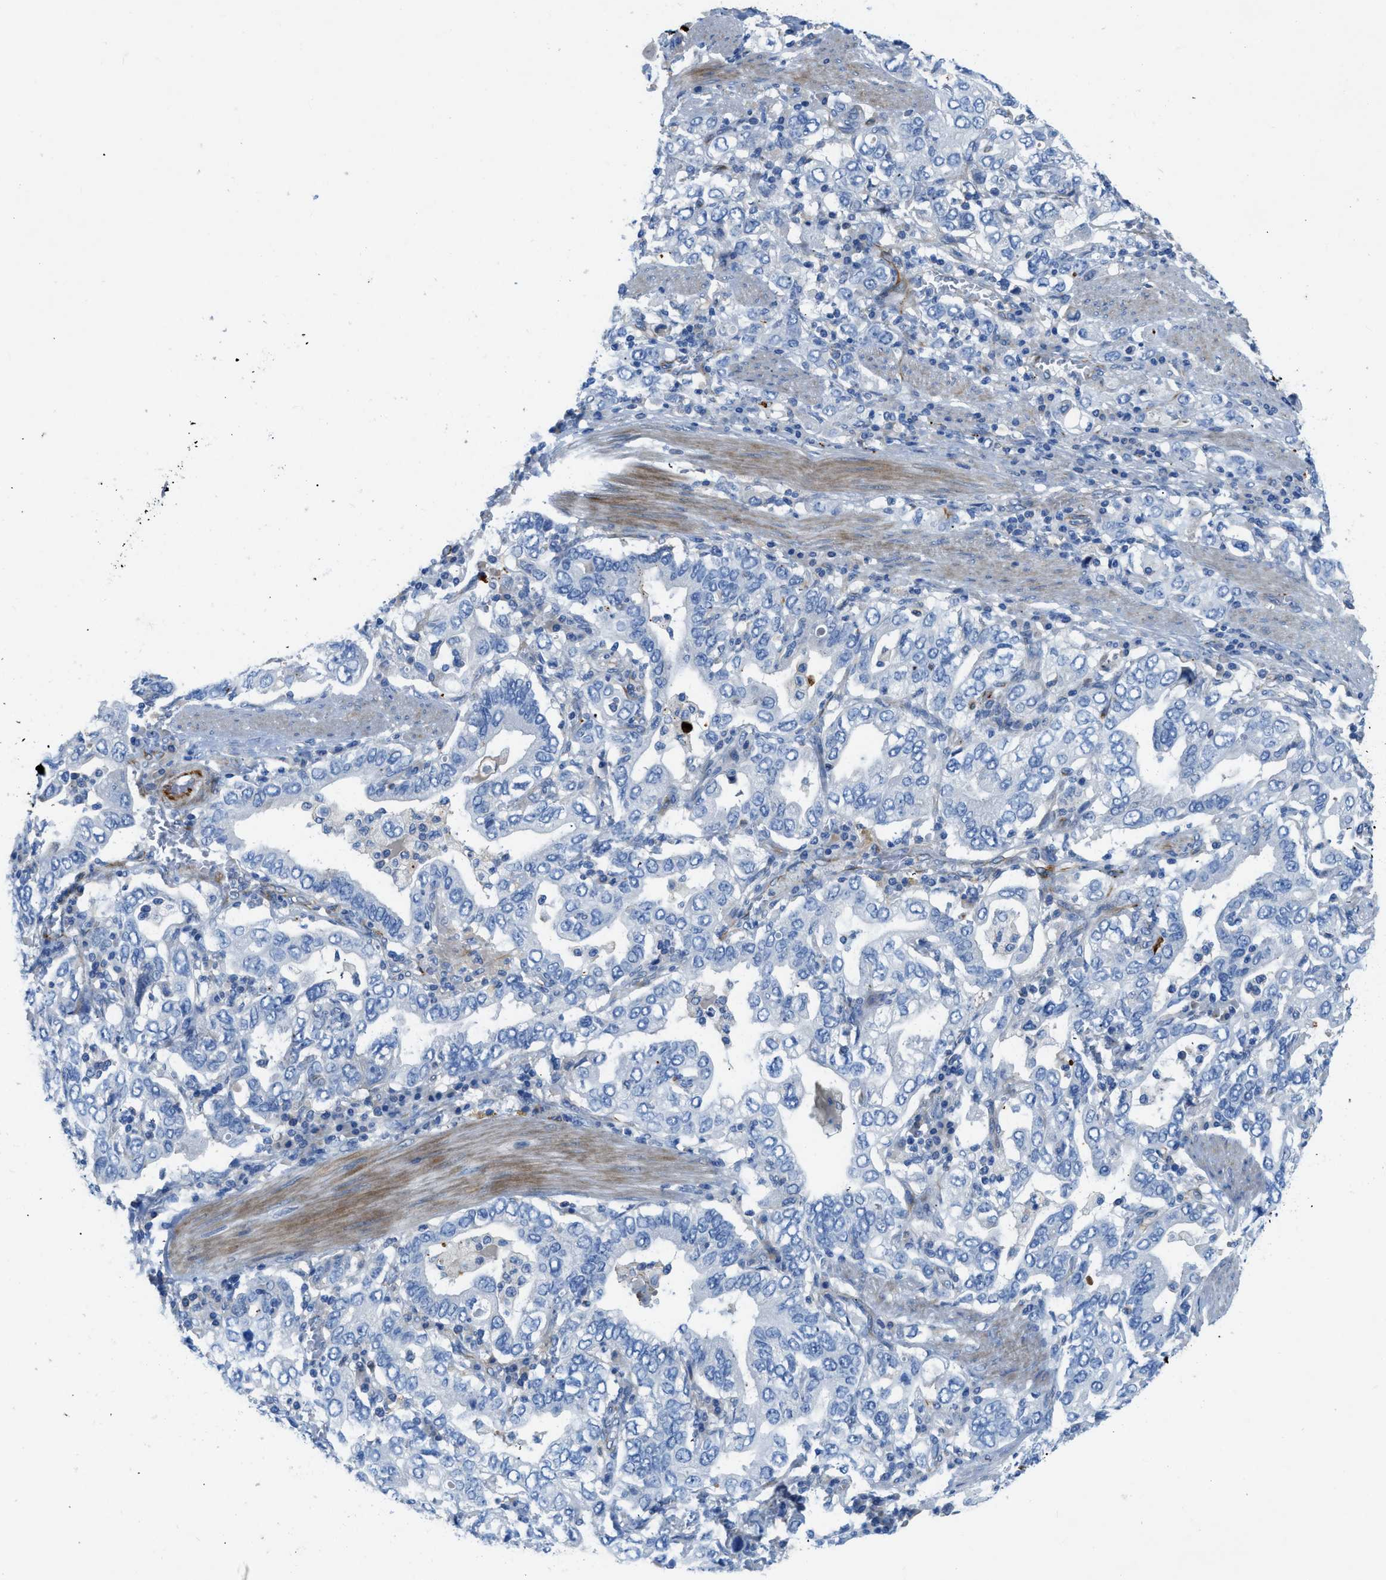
{"staining": {"intensity": "negative", "quantity": "none", "location": "none"}, "tissue": "stomach cancer", "cell_type": "Tumor cells", "image_type": "cancer", "snomed": [{"axis": "morphology", "description": "Adenocarcinoma, NOS"}, {"axis": "topography", "description": "Stomach, upper"}], "caption": "An IHC image of stomach cancer is shown. There is no staining in tumor cells of stomach cancer.", "gene": "XCR1", "patient": {"sex": "male", "age": 62}}